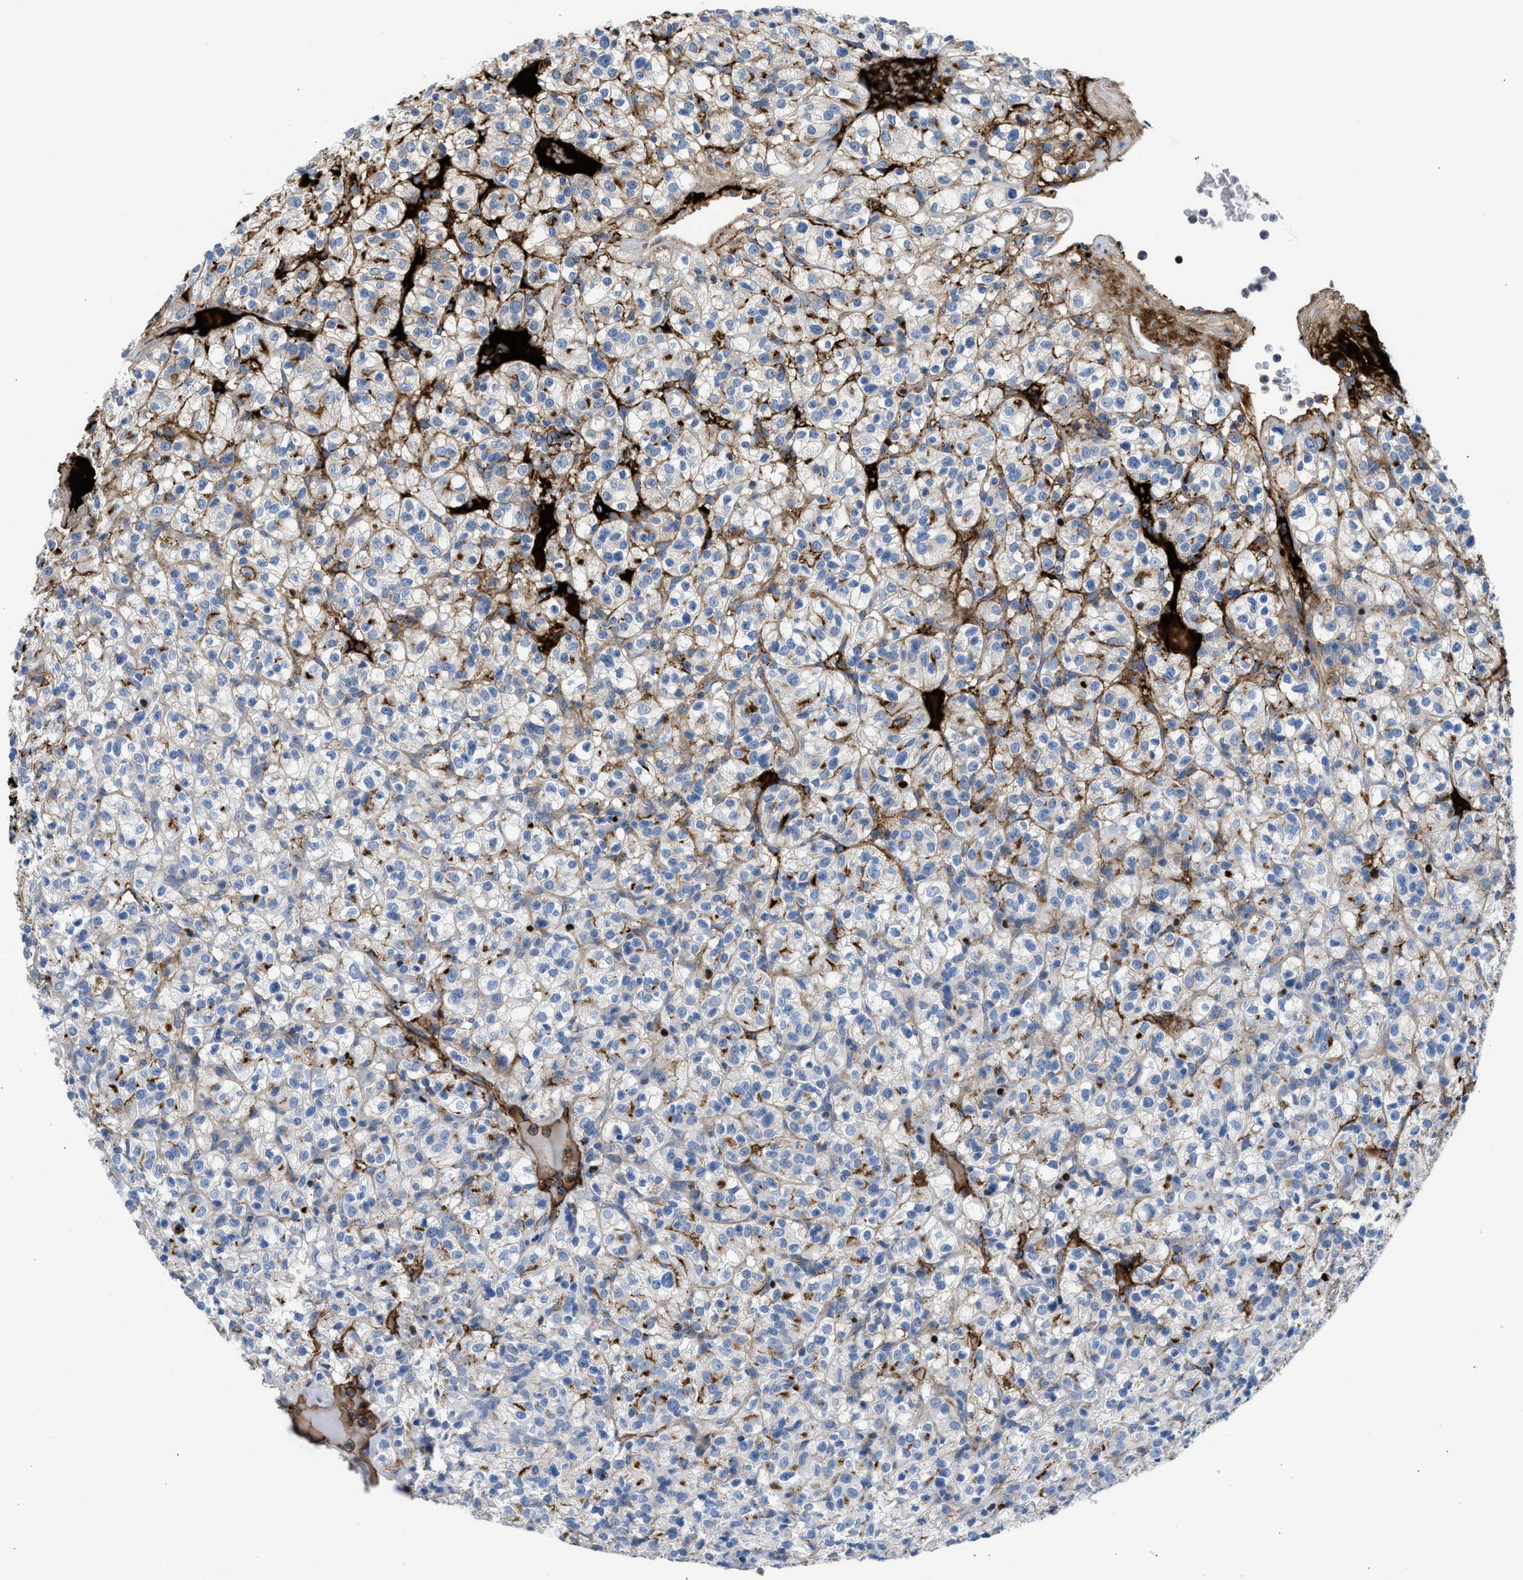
{"staining": {"intensity": "weak", "quantity": "<25%", "location": "cytoplasmic/membranous"}, "tissue": "renal cancer", "cell_type": "Tumor cells", "image_type": "cancer", "snomed": [{"axis": "morphology", "description": "Normal tissue, NOS"}, {"axis": "morphology", "description": "Adenocarcinoma, NOS"}, {"axis": "topography", "description": "Kidney"}], "caption": "Adenocarcinoma (renal) stained for a protein using immunohistochemistry (IHC) exhibits no expression tumor cells.", "gene": "LEF1", "patient": {"sex": "female", "age": 72}}